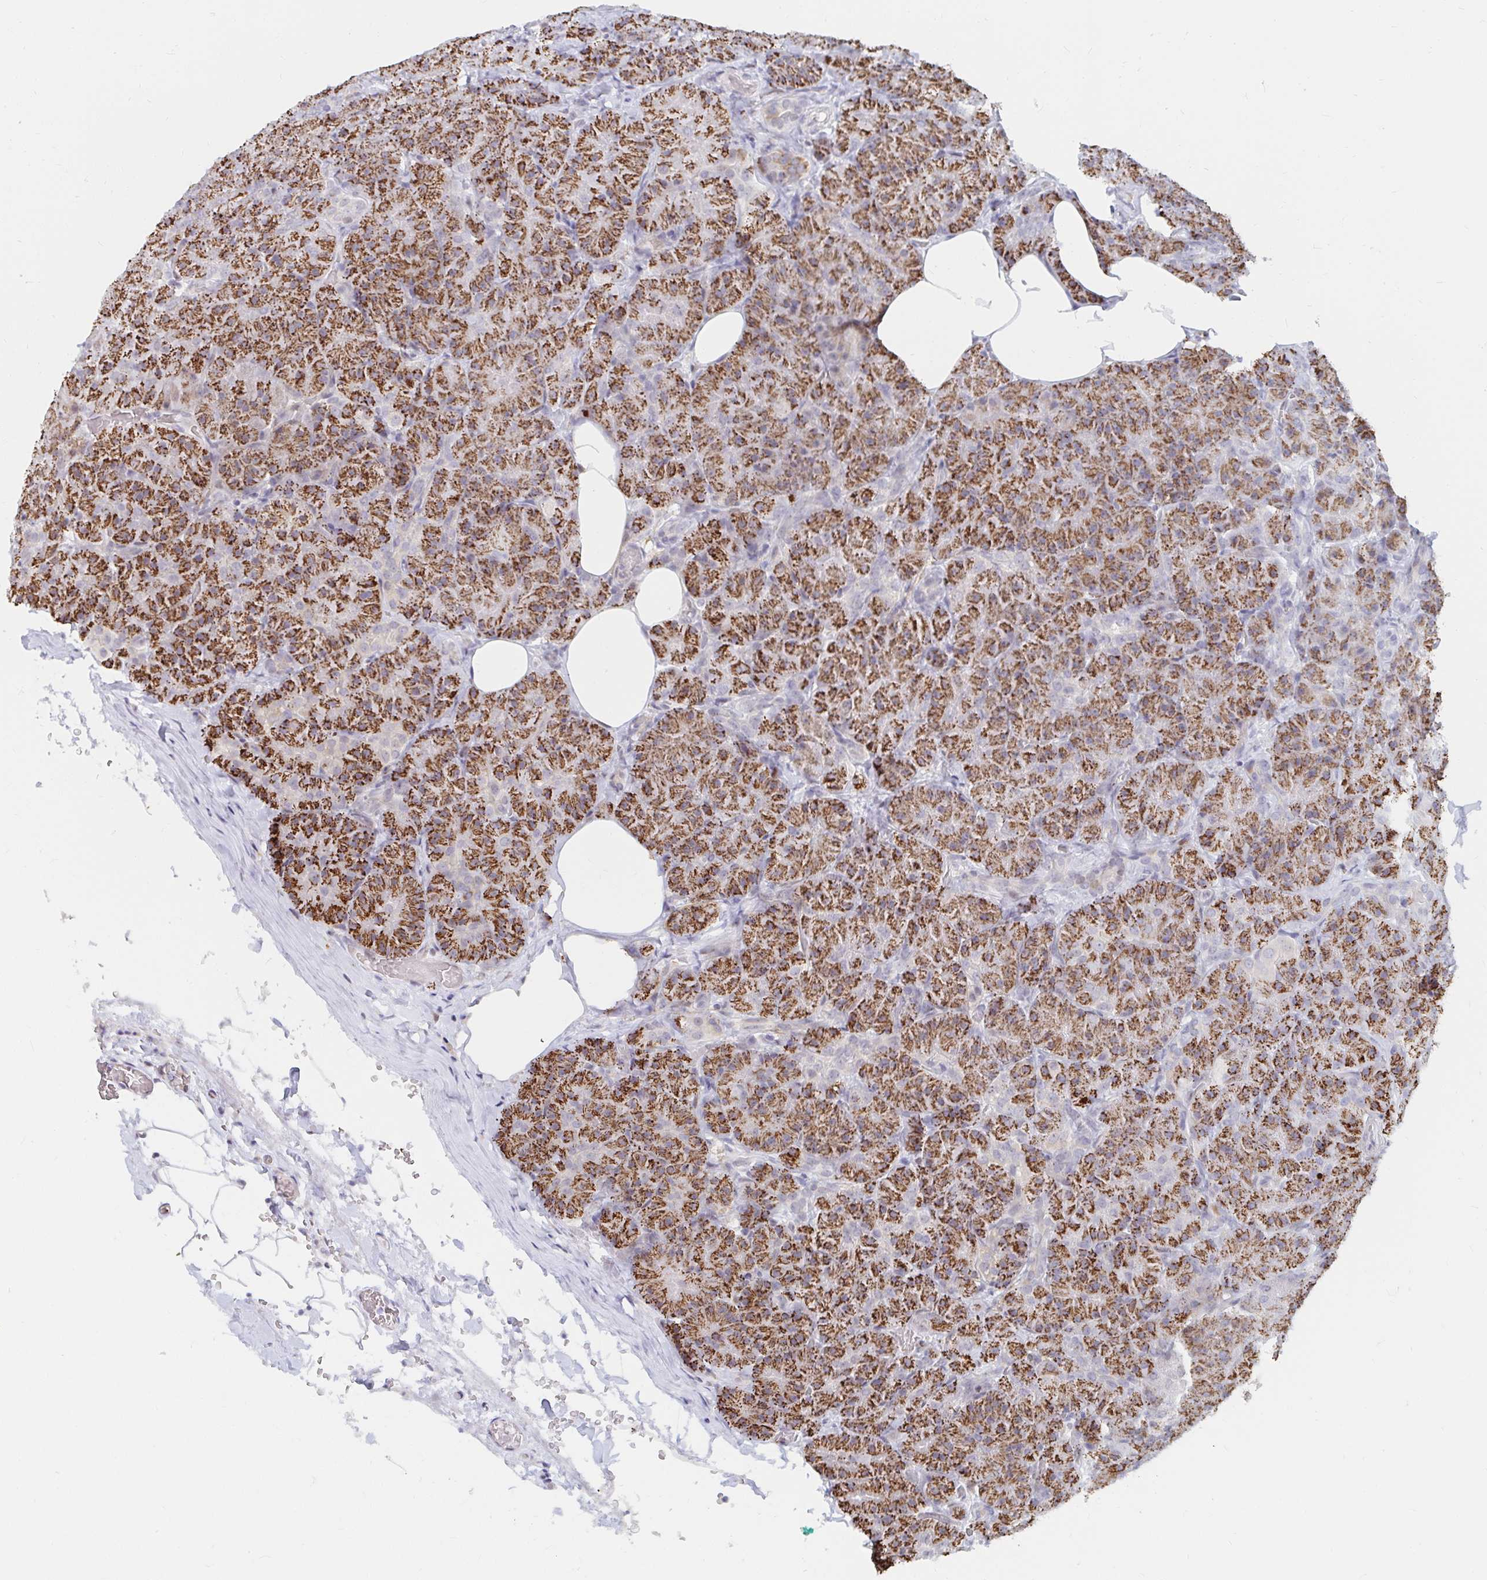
{"staining": {"intensity": "strong", "quantity": ">75%", "location": "cytoplasmic/membranous"}, "tissue": "pancreas", "cell_type": "Exocrine glandular cells", "image_type": "normal", "snomed": [{"axis": "morphology", "description": "Normal tissue, NOS"}, {"axis": "topography", "description": "Pancreas"}], "caption": "Pancreas stained with DAB (3,3'-diaminobenzidine) immunohistochemistry (IHC) exhibits high levels of strong cytoplasmic/membranous expression in about >75% of exocrine glandular cells.", "gene": "COL28A1", "patient": {"sex": "male", "age": 57}}